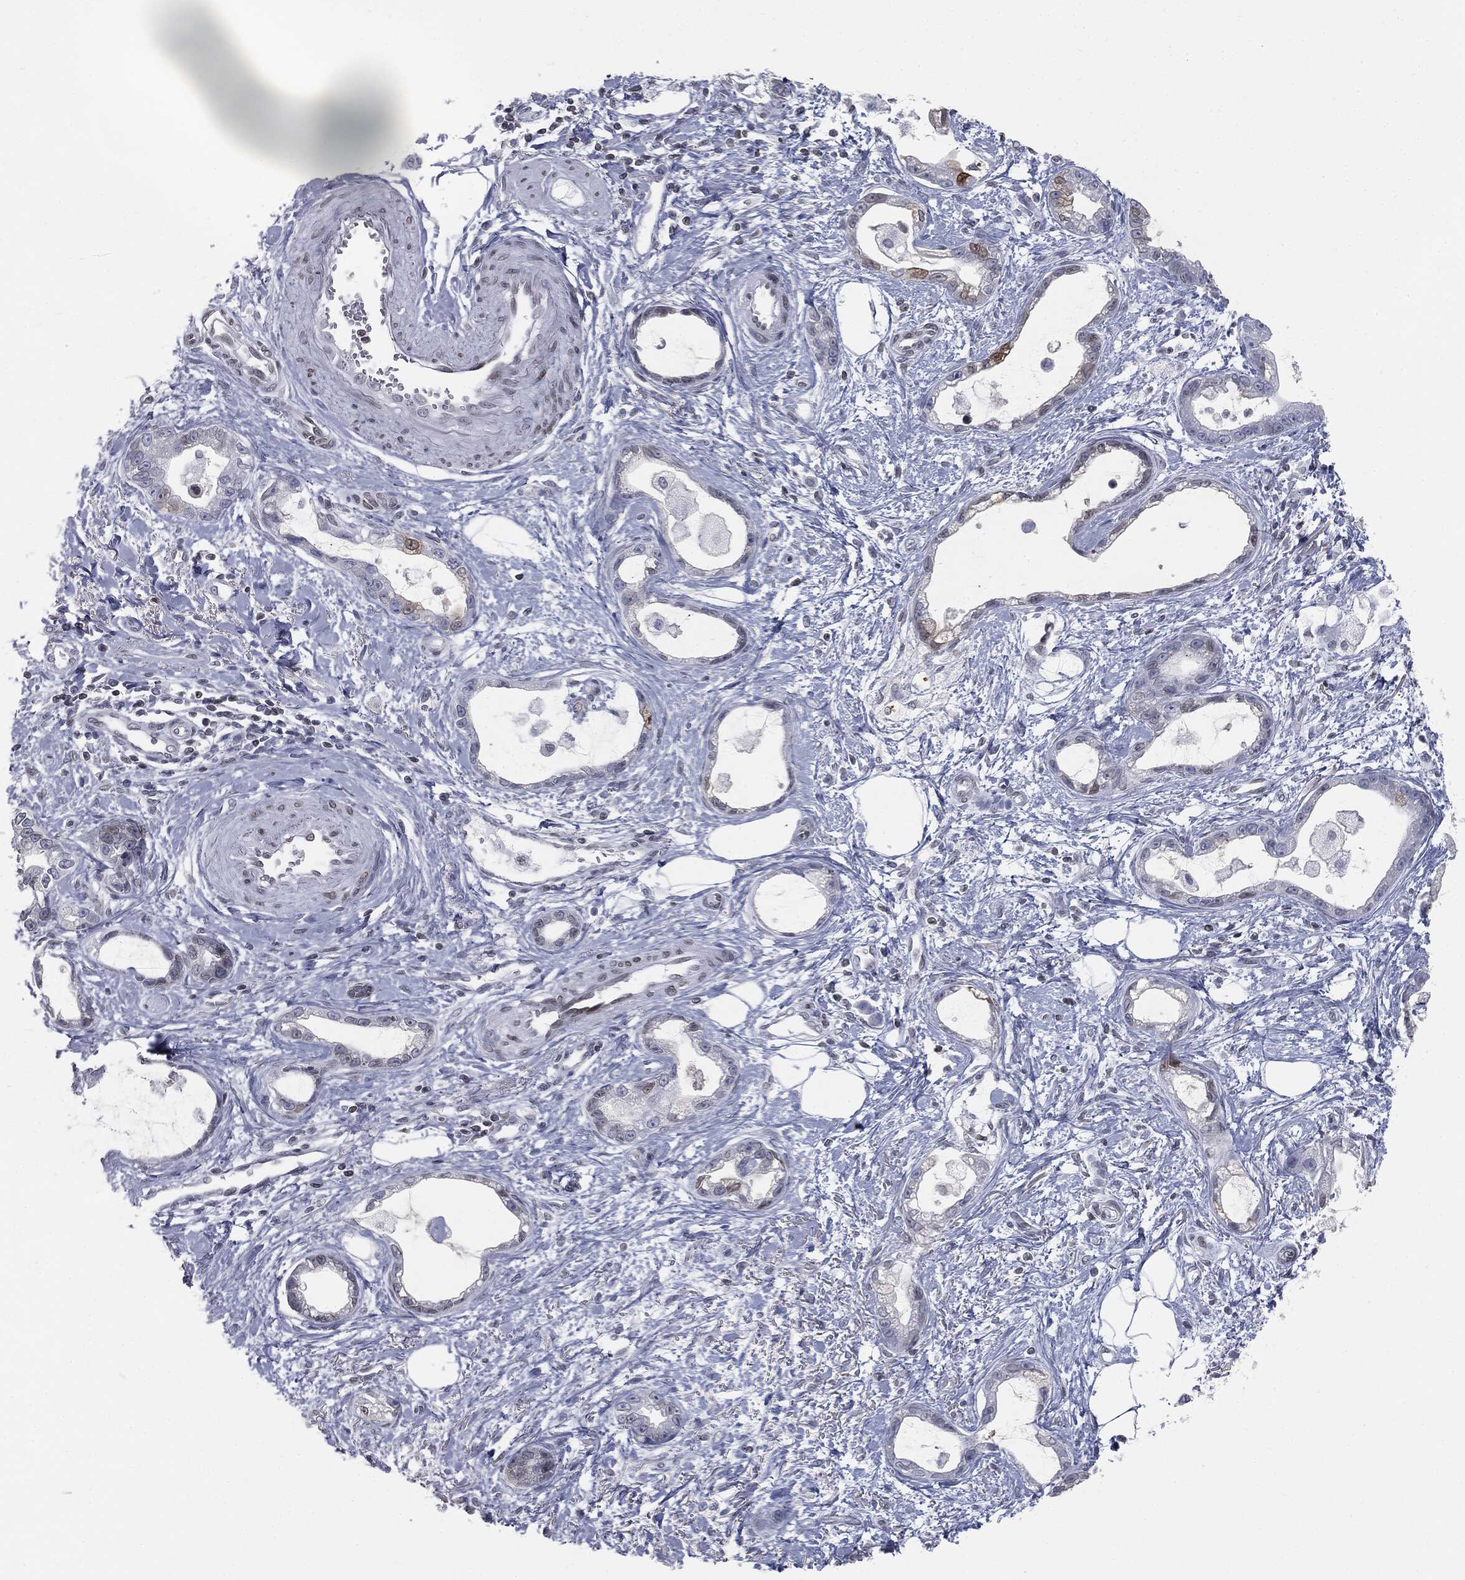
{"staining": {"intensity": "moderate", "quantity": "<25%", "location": "cytoplasmic/membranous,nuclear"}, "tissue": "stomach cancer", "cell_type": "Tumor cells", "image_type": "cancer", "snomed": [{"axis": "morphology", "description": "Adenocarcinoma, NOS"}, {"axis": "topography", "description": "Stomach"}], "caption": "Tumor cells demonstrate moderate cytoplasmic/membranous and nuclear staining in approximately <25% of cells in stomach cancer. (DAB IHC, brown staining for protein, blue staining for nuclei).", "gene": "ALDOB", "patient": {"sex": "male", "age": 55}}